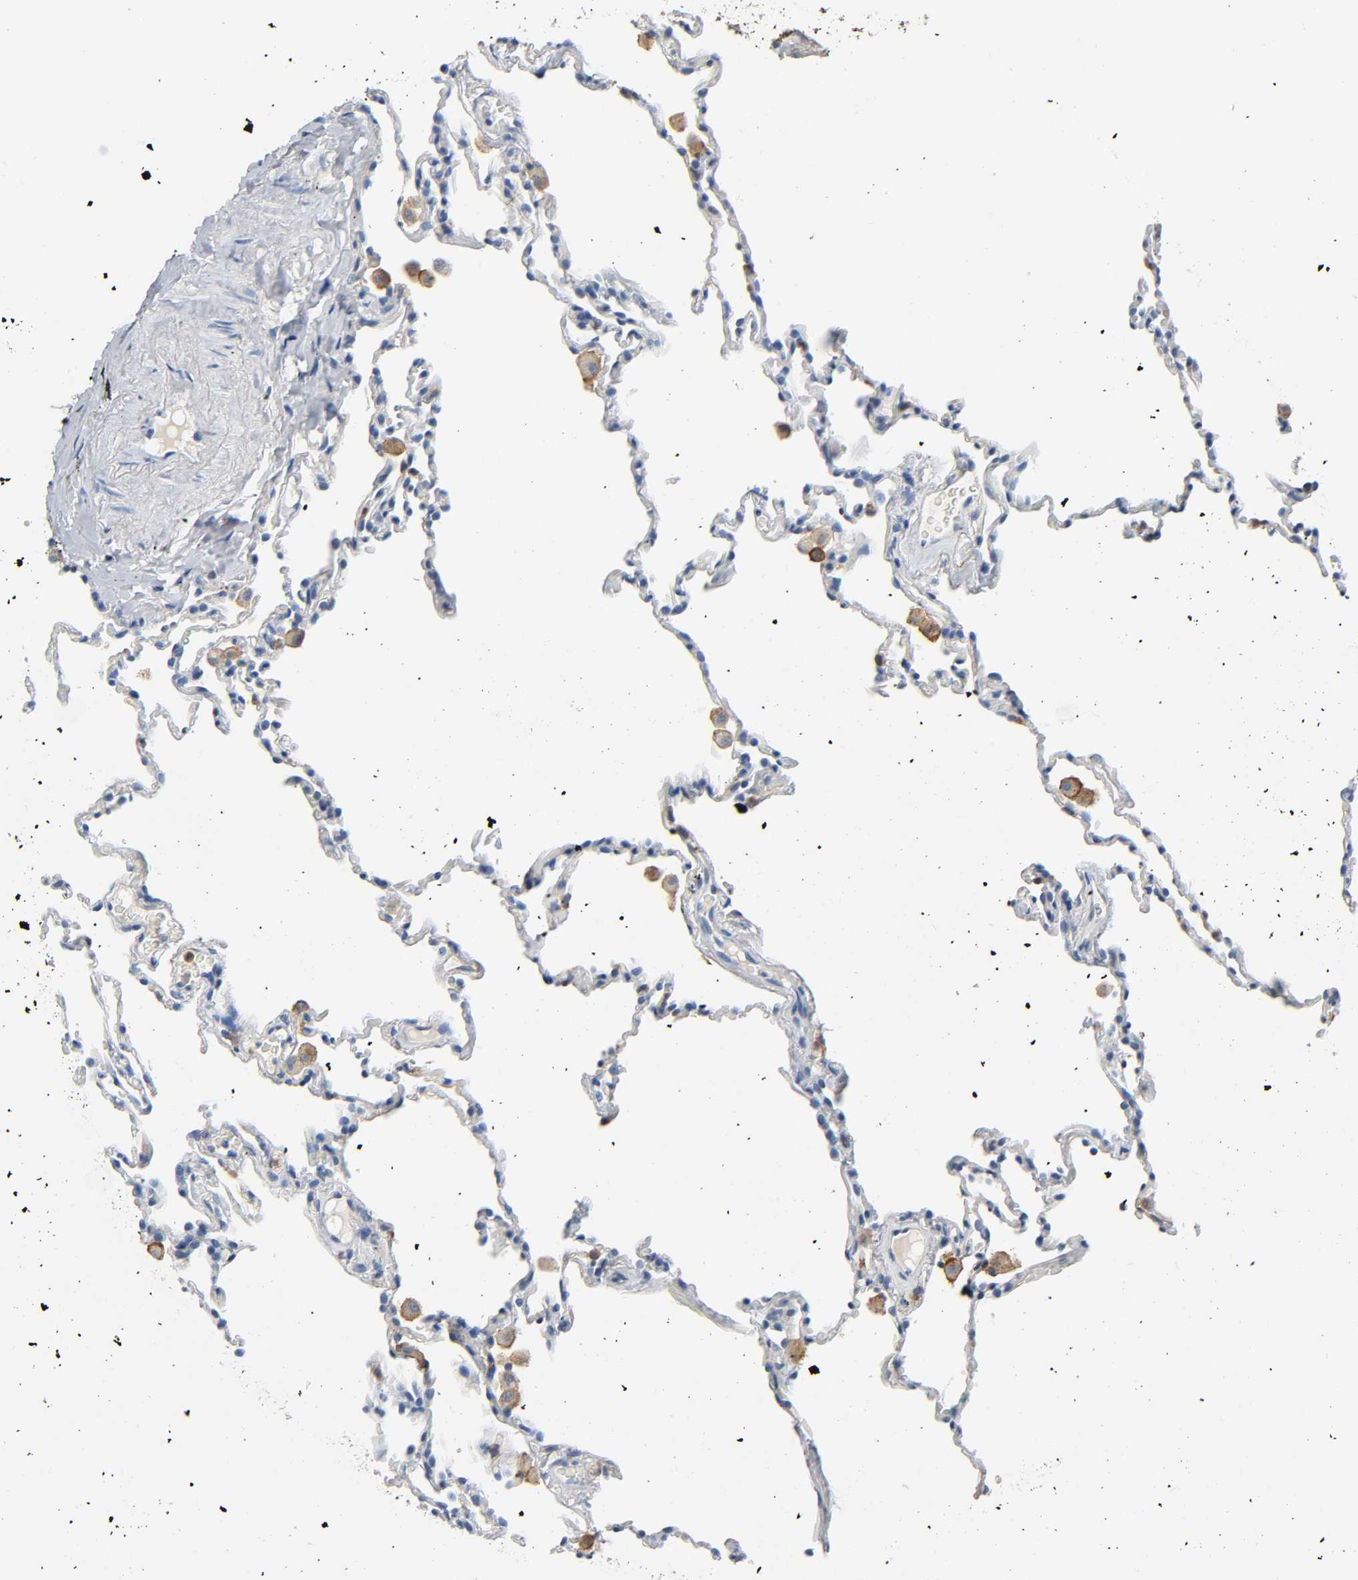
{"staining": {"intensity": "weak", "quantity": "<25%", "location": "cytoplasmic/membranous"}, "tissue": "lung", "cell_type": "Alveolar cells", "image_type": "normal", "snomed": [{"axis": "morphology", "description": "Normal tissue, NOS"}, {"axis": "morphology", "description": "Soft tissue tumor metastatic"}, {"axis": "topography", "description": "Lung"}], "caption": "Immunohistochemistry micrograph of benign lung: lung stained with DAB exhibits no significant protein positivity in alveolar cells.", "gene": "ANPEP", "patient": {"sex": "male", "age": 59}}